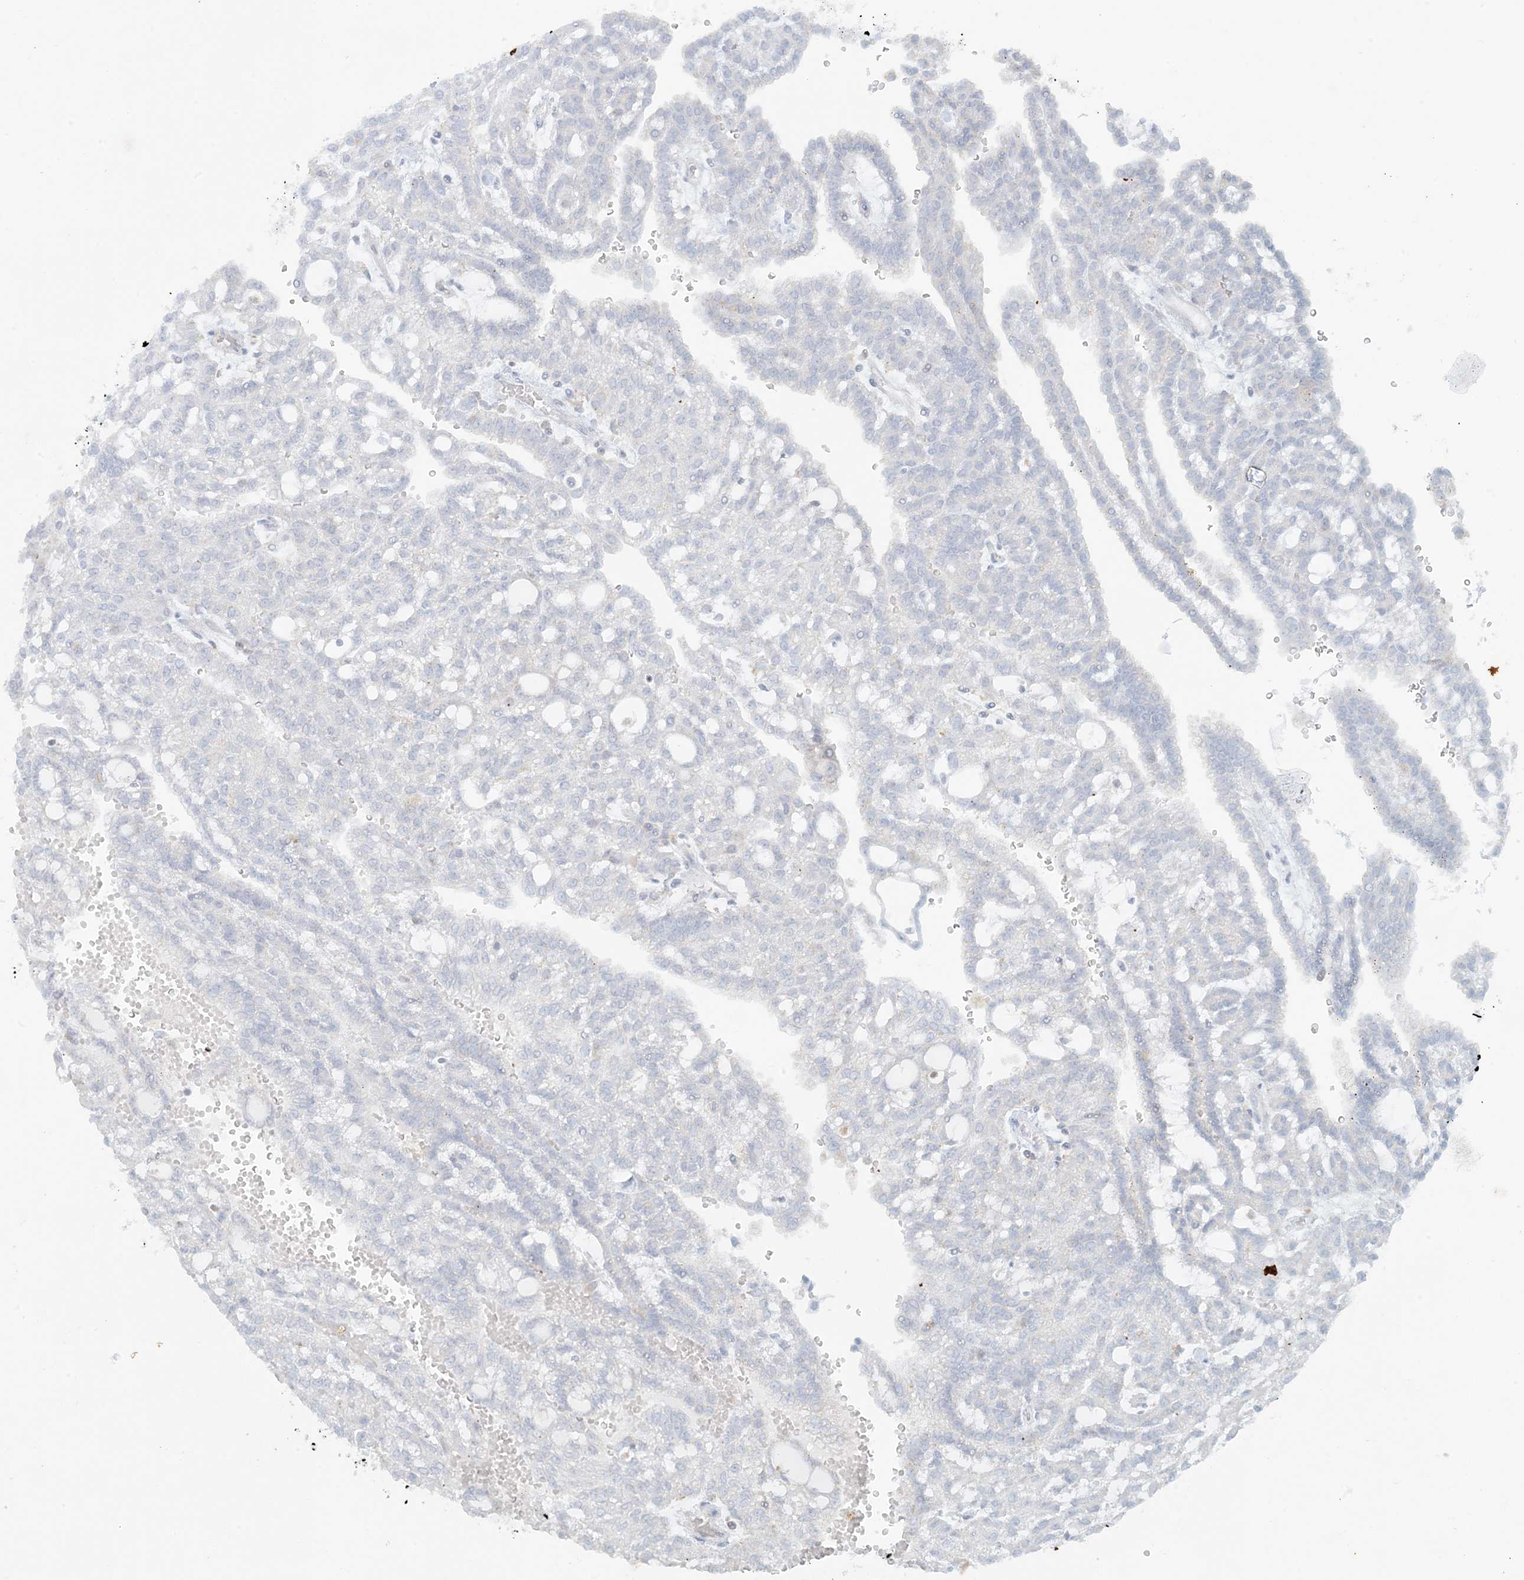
{"staining": {"intensity": "negative", "quantity": "none", "location": "none"}, "tissue": "renal cancer", "cell_type": "Tumor cells", "image_type": "cancer", "snomed": [{"axis": "morphology", "description": "Adenocarcinoma, NOS"}, {"axis": "topography", "description": "Kidney"}], "caption": "High magnification brightfield microscopy of renal cancer (adenocarcinoma) stained with DAB (3,3'-diaminobenzidine) (brown) and counterstained with hematoxylin (blue): tumor cells show no significant positivity. Nuclei are stained in blue.", "gene": "HACL1", "patient": {"sex": "male", "age": 63}}